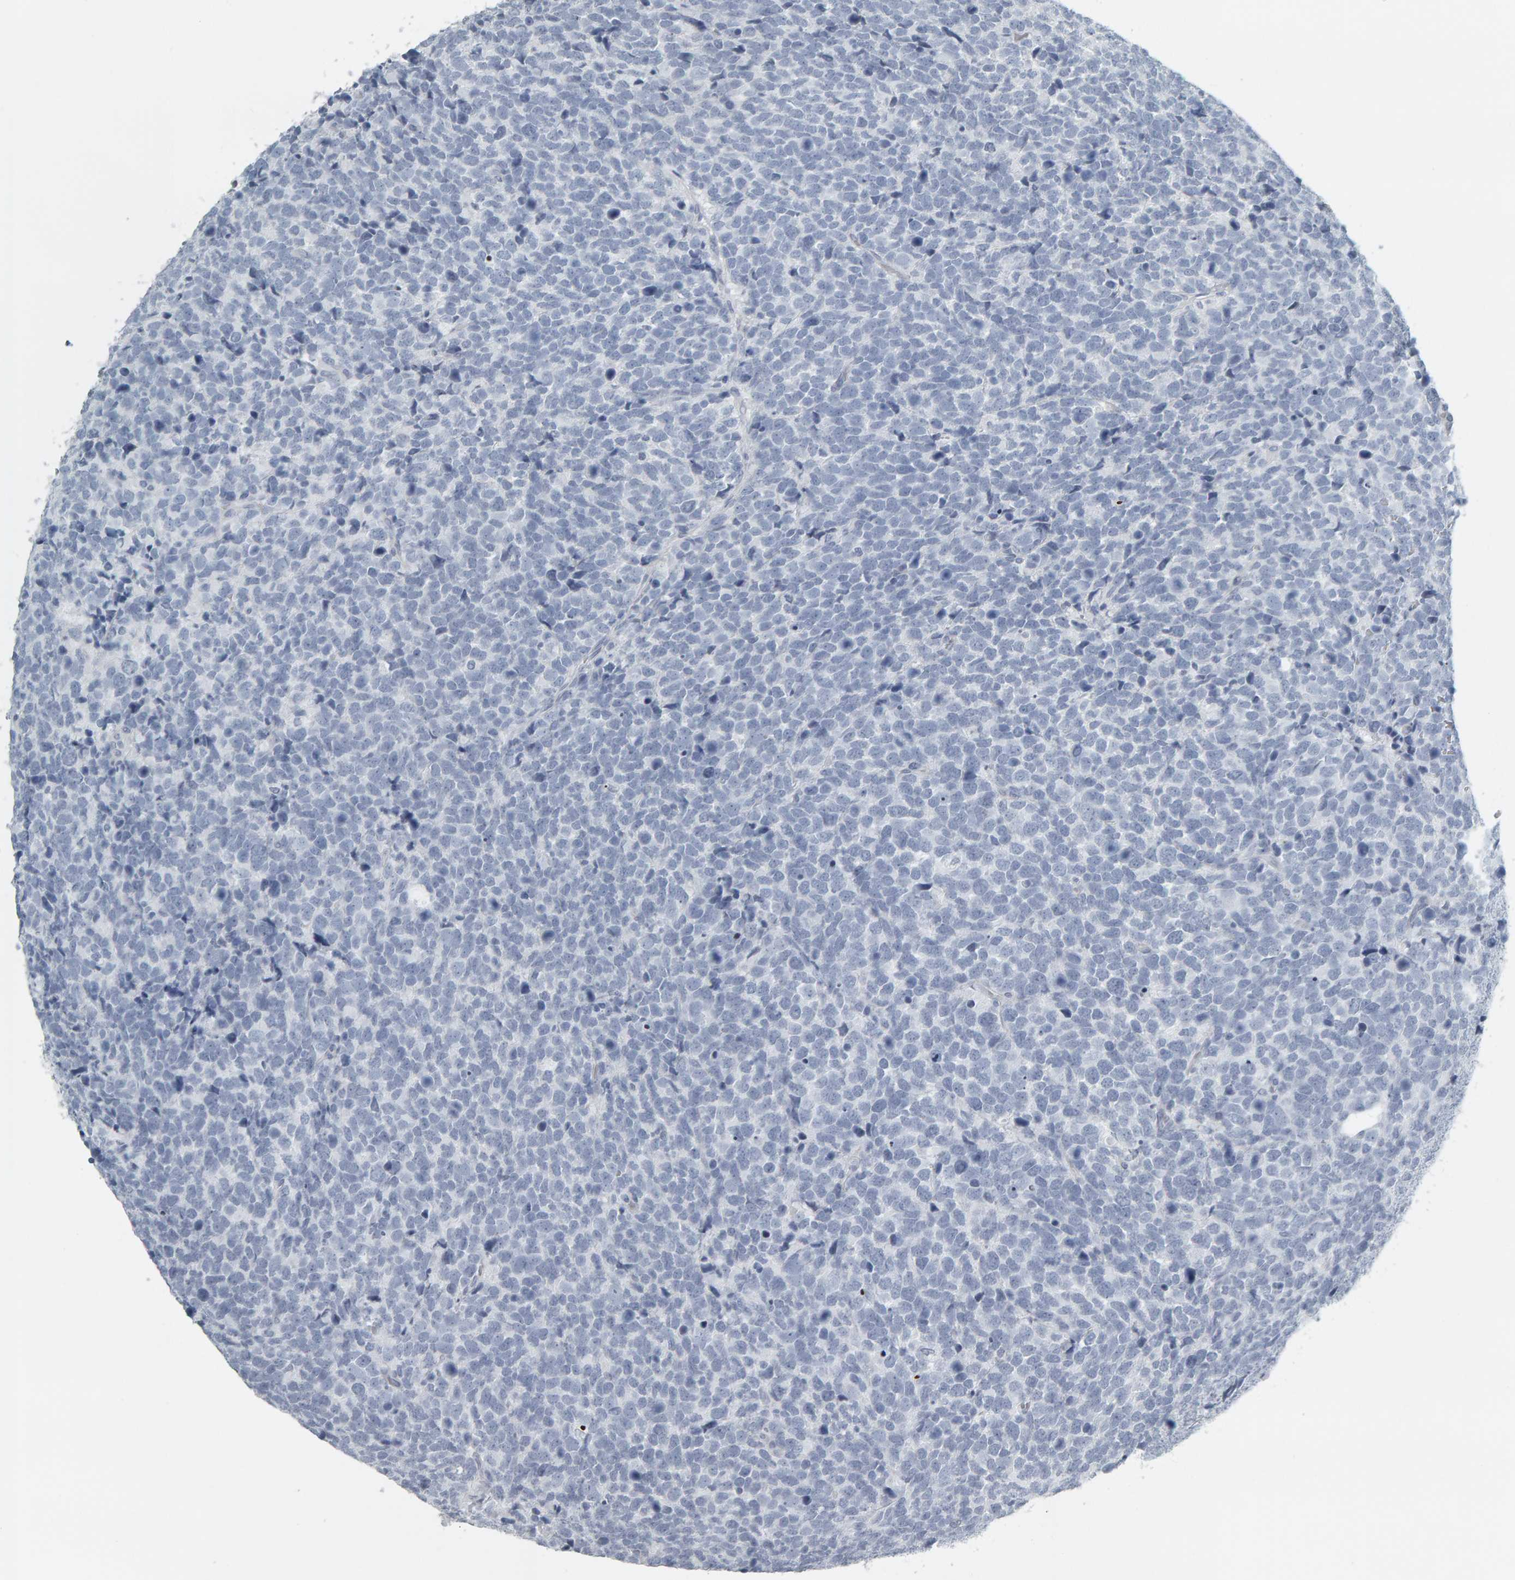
{"staining": {"intensity": "negative", "quantity": "none", "location": "none"}, "tissue": "urothelial cancer", "cell_type": "Tumor cells", "image_type": "cancer", "snomed": [{"axis": "morphology", "description": "Urothelial carcinoma, High grade"}, {"axis": "topography", "description": "Urinary bladder"}], "caption": "The image shows no significant expression in tumor cells of urothelial carcinoma (high-grade).", "gene": "PYY", "patient": {"sex": "female", "age": 82}}